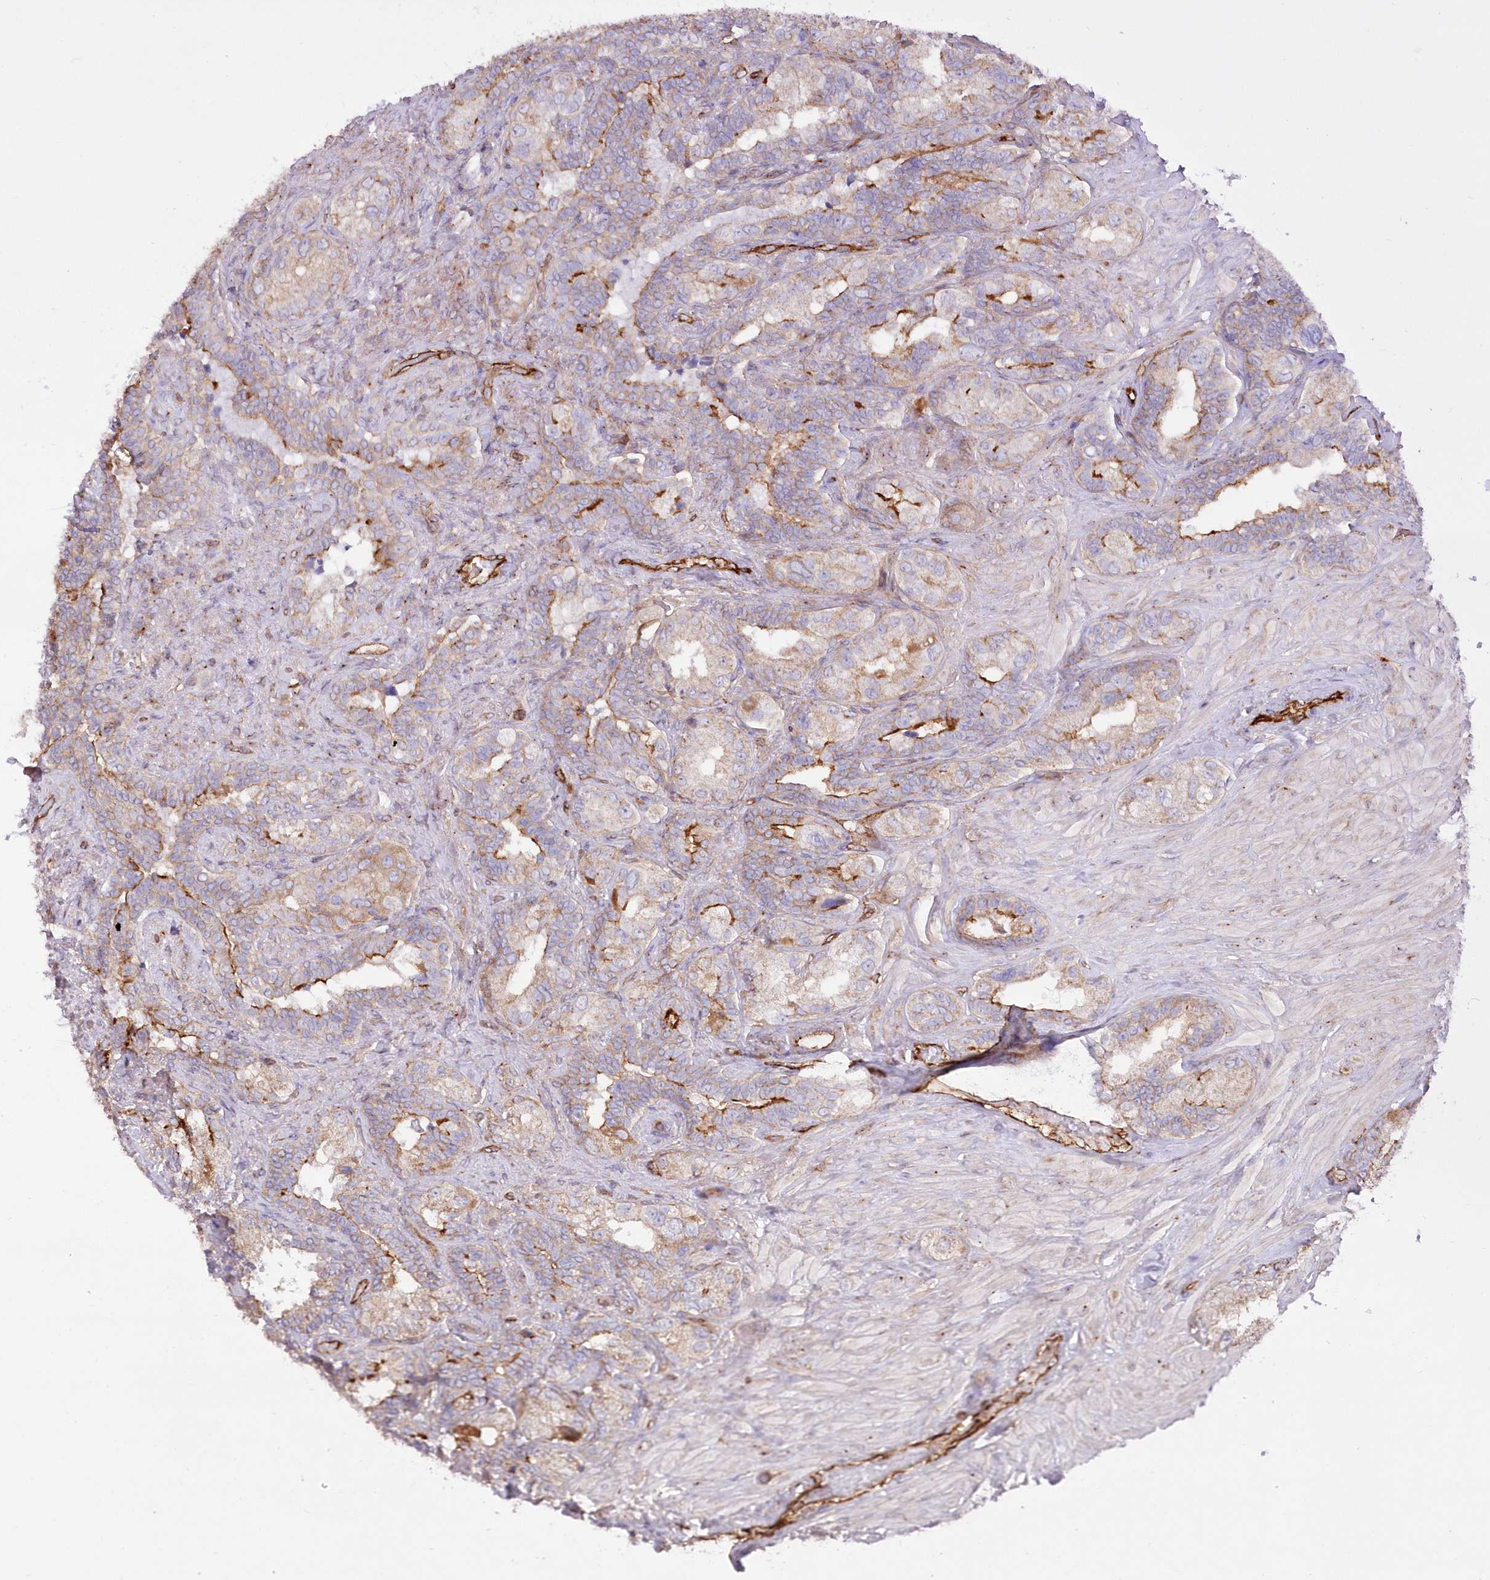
{"staining": {"intensity": "moderate", "quantity": "<25%", "location": "cytoplasmic/membranous"}, "tissue": "seminal vesicle", "cell_type": "Glandular cells", "image_type": "normal", "snomed": [{"axis": "morphology", "description": "Normal tissue, NOS"}, {"axis": "topography", "description": "Seminal veicle"}, {"axis": "topography", "description": "Peripheral nerve tissue"}], "caption": "This micrograph exhibits unremarkable seminal vesicle stained with immunohistochemistry (IHC) to label a protein in brown. The cytoplasmic/membranous of glandular cells show moderate positivity for the protein. Nuclei are counter-stained blue.", "gene": "RAB11FIP5", "patient": {"sex": "male", "age": 67}}